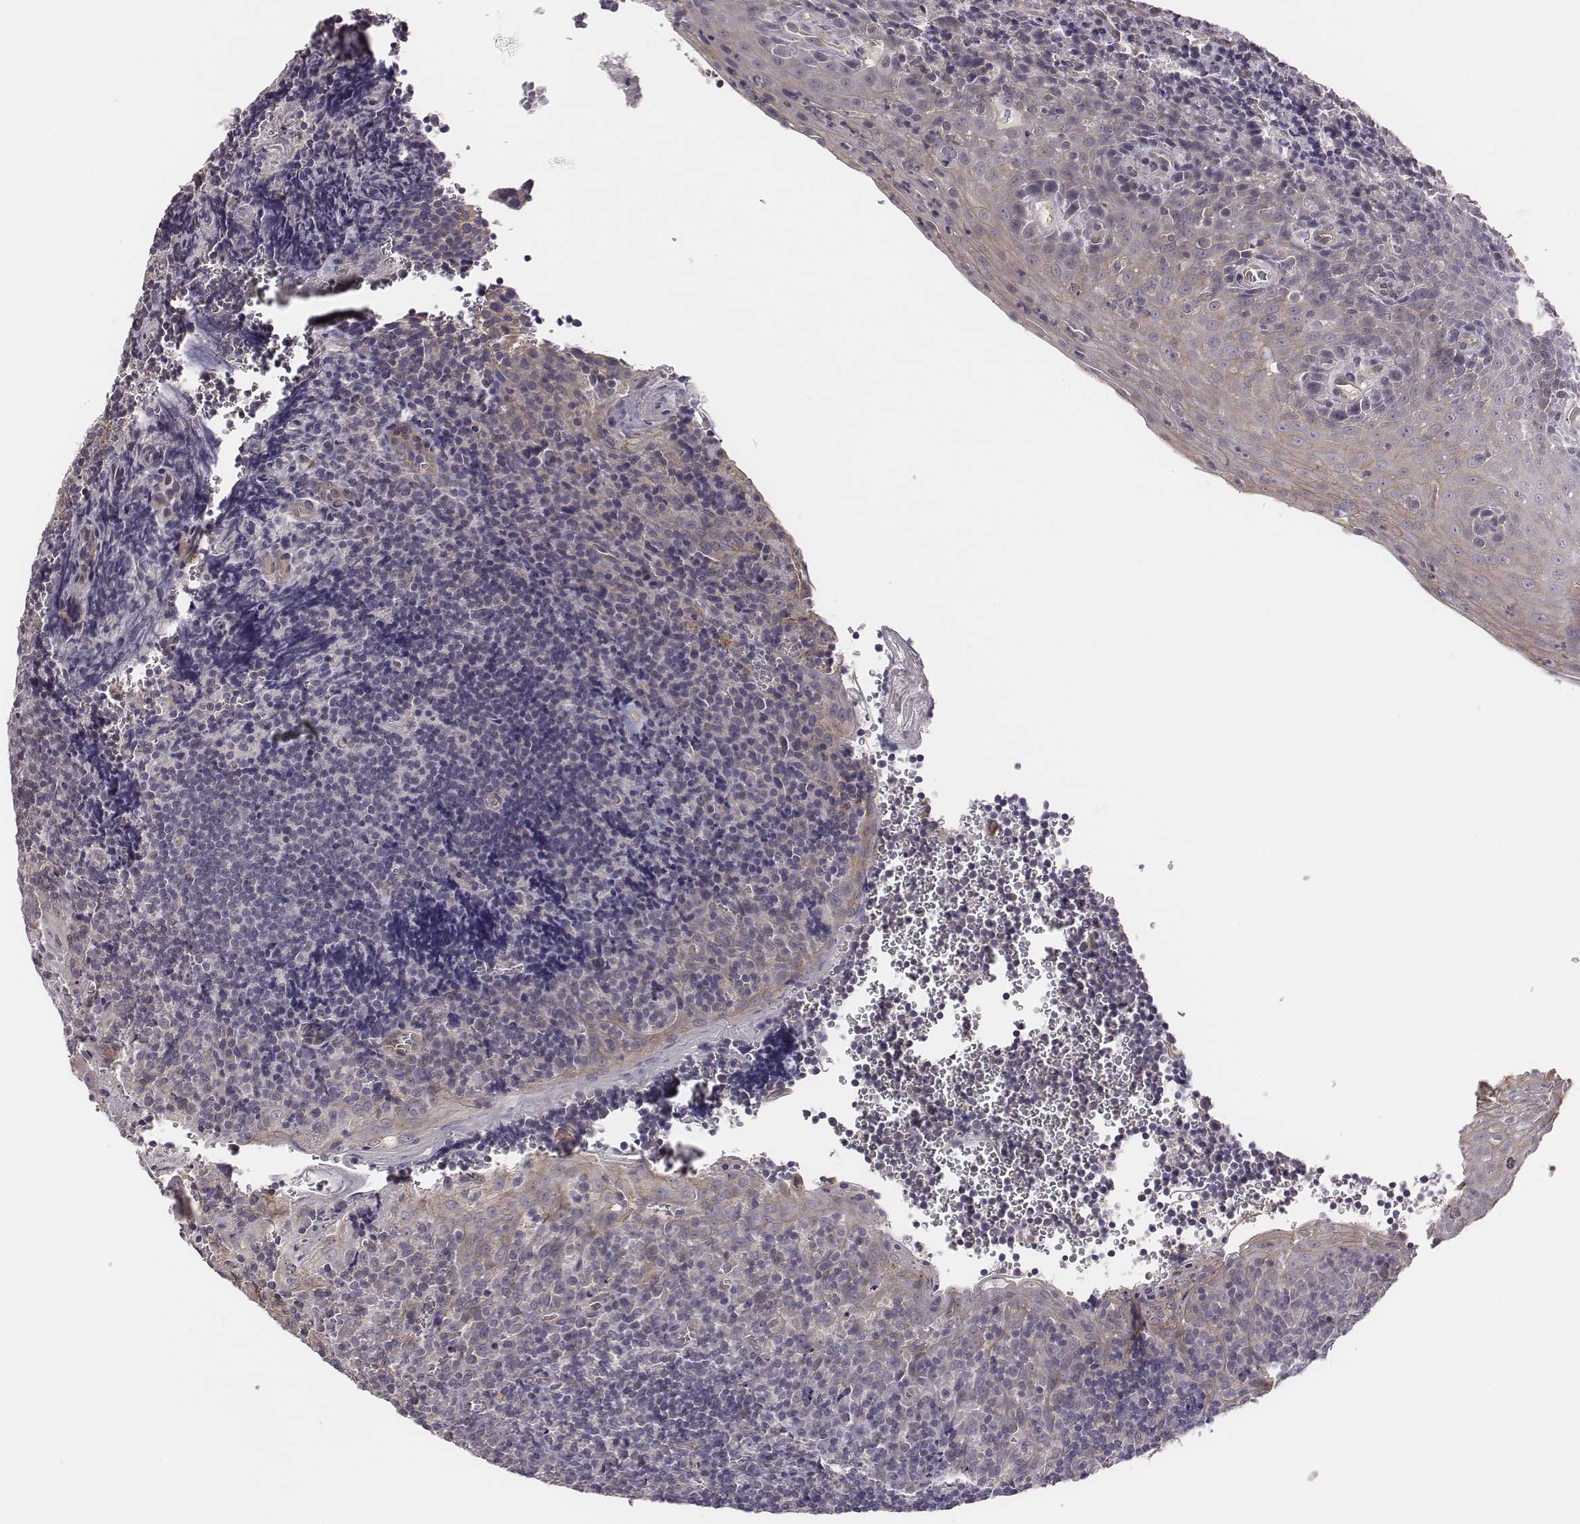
{"staining": {"intensity": "negative", "quantity": "none", "location": "none"}, "tissue": "tonsil", "cell_type": "Germinal center cells", "image_type": "normal", "snomed": [{"axis": "morphology", "description": "Normal tissue, NOS"}, {"axis": "morphology", "description": "Inflammation, NOS"}, {"axis": "topography", "description": "Tonsil"}], "caption": "Protein analysis of unremarkable tonsil reveals no significant staining in germinal center cells.", "gene": "SCARF1", "patient": {"sex": "female", "age": 31}}